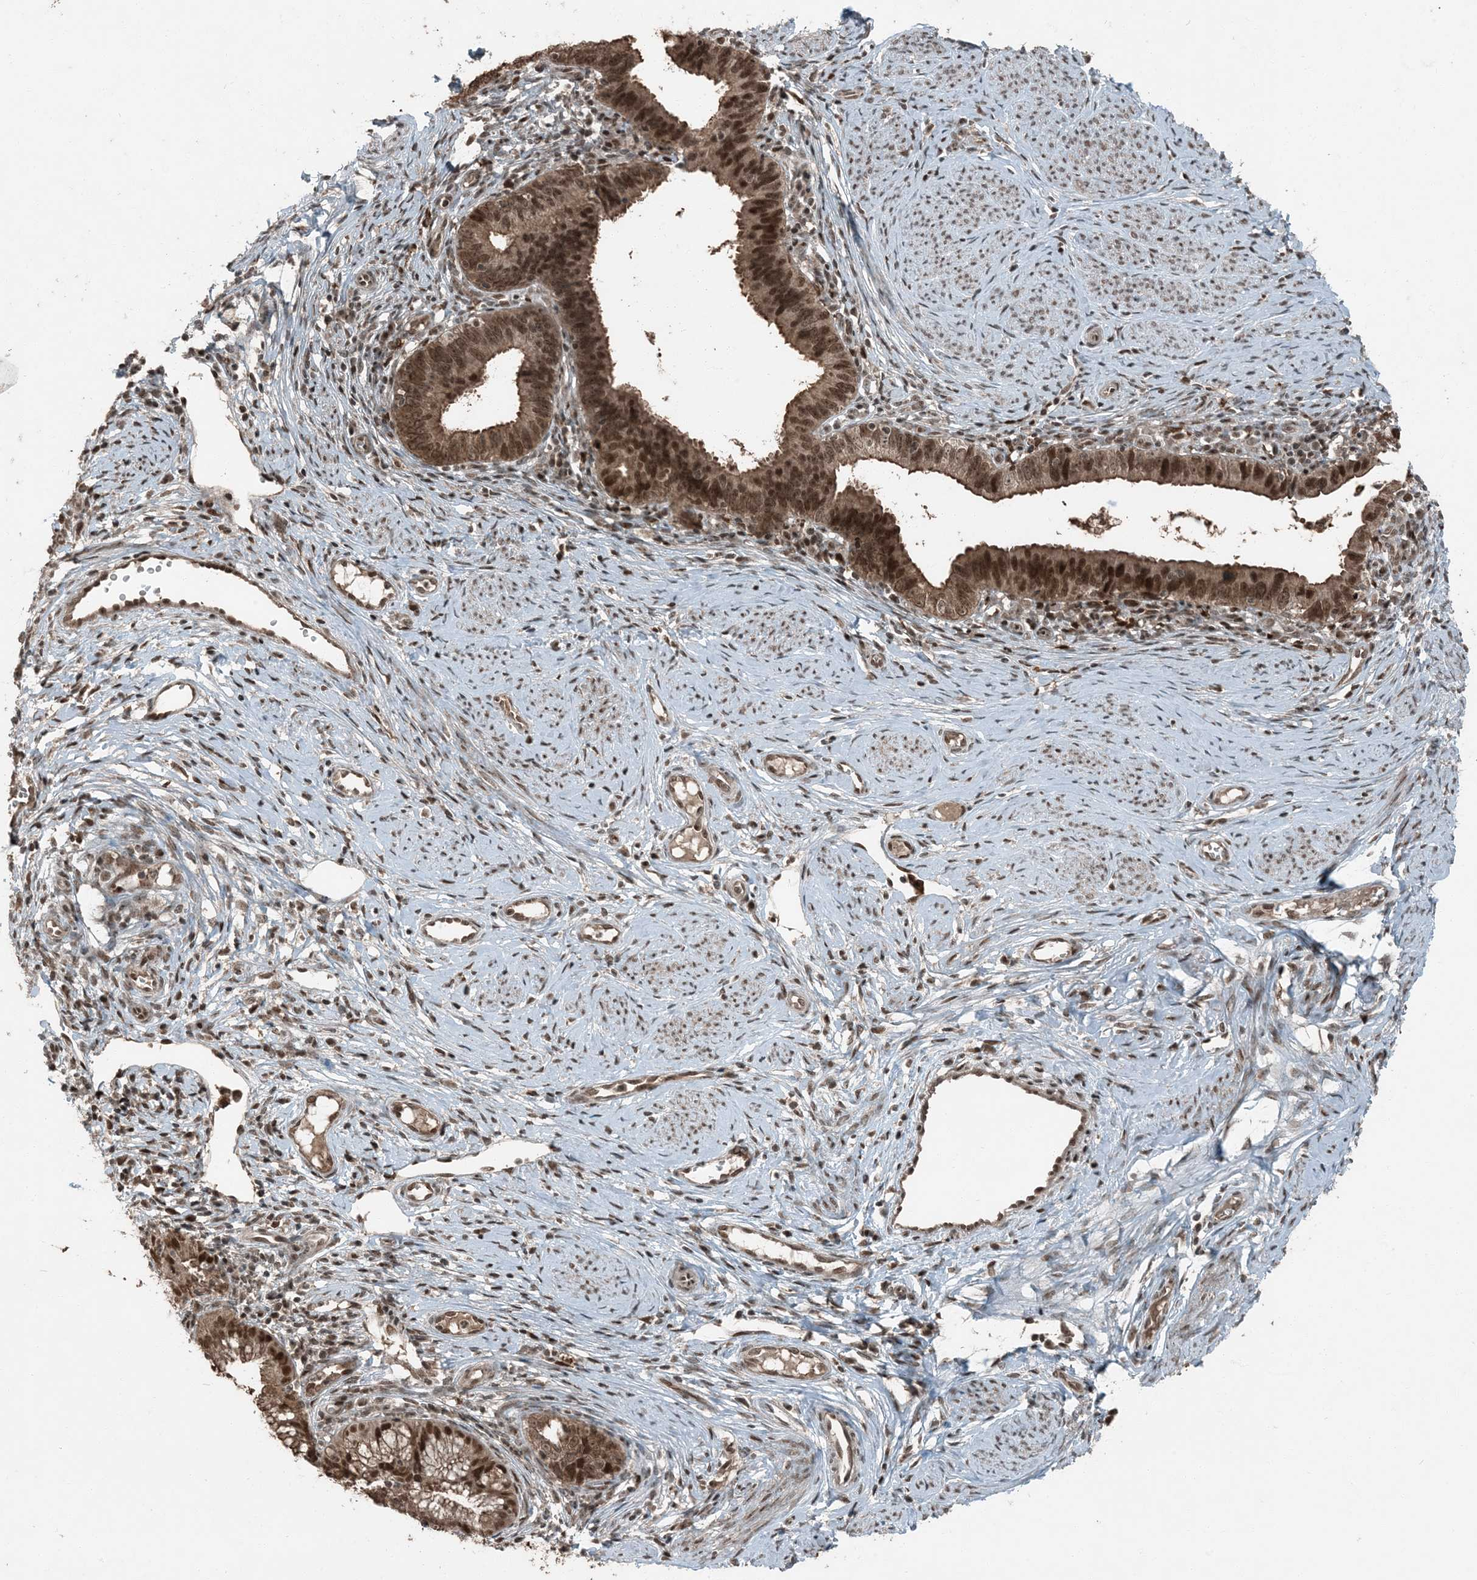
{"staining": {"intensity": "strong", "quantity": ">75%", "location": "cytoplasmic/membranous,nuclear"}, "tissue": "cervical cancer", "cell_type": "Tumor cells", "image_type": "cancer", "snomed": [{"axis": "morphology", "description": "Adenocarcinoma, NOS"}, {"axis": "topography", "description": "Cervix"}], "caption": "Immunohistochemical staining of human cervical cancer exhibits high levels of strong cytoplasmic/membranous and nuclear protein positivity in about >75% of tumor cells.", "gene": "TRAPPC12", "patient": {"sex": "female", "age": 36}}